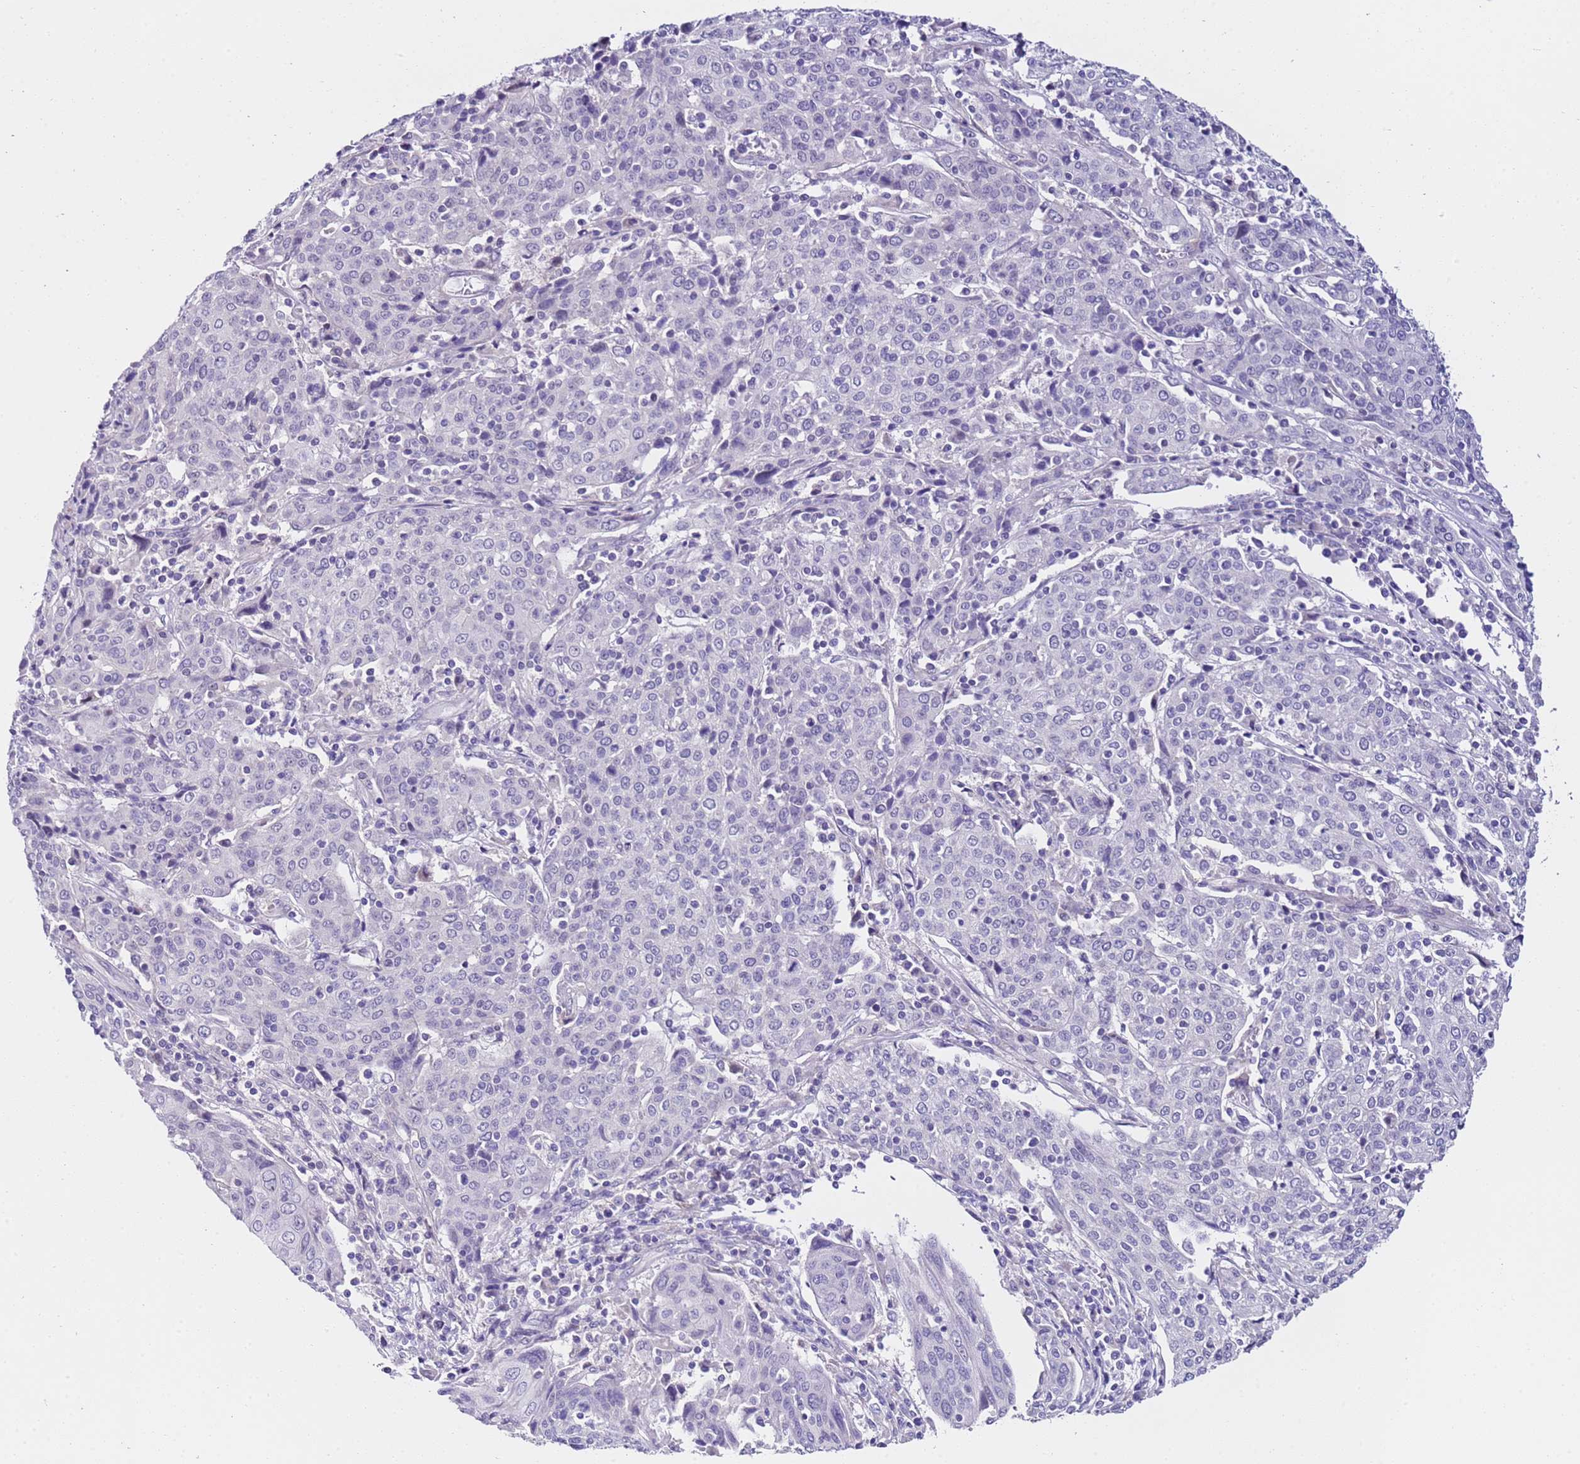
{"staining": {"intensity": "negative", "quantity": "none", "location": "none"}, "tissue": "cervical cancer", "cell_type": "Tumor cells", "image_type": "cancer", "snomed": [{"axis": "morphology", "description": "Squamous cell carcinoma, NOS"}, {"axis": "topography", "description": "Cervix"}], "caption": "A photomicrograph of human squamous cell carcinoma (cervical) is negative for staining in tumor cells.", "gene": "HGD", "patient": {"sex": "female", "age": 67}}